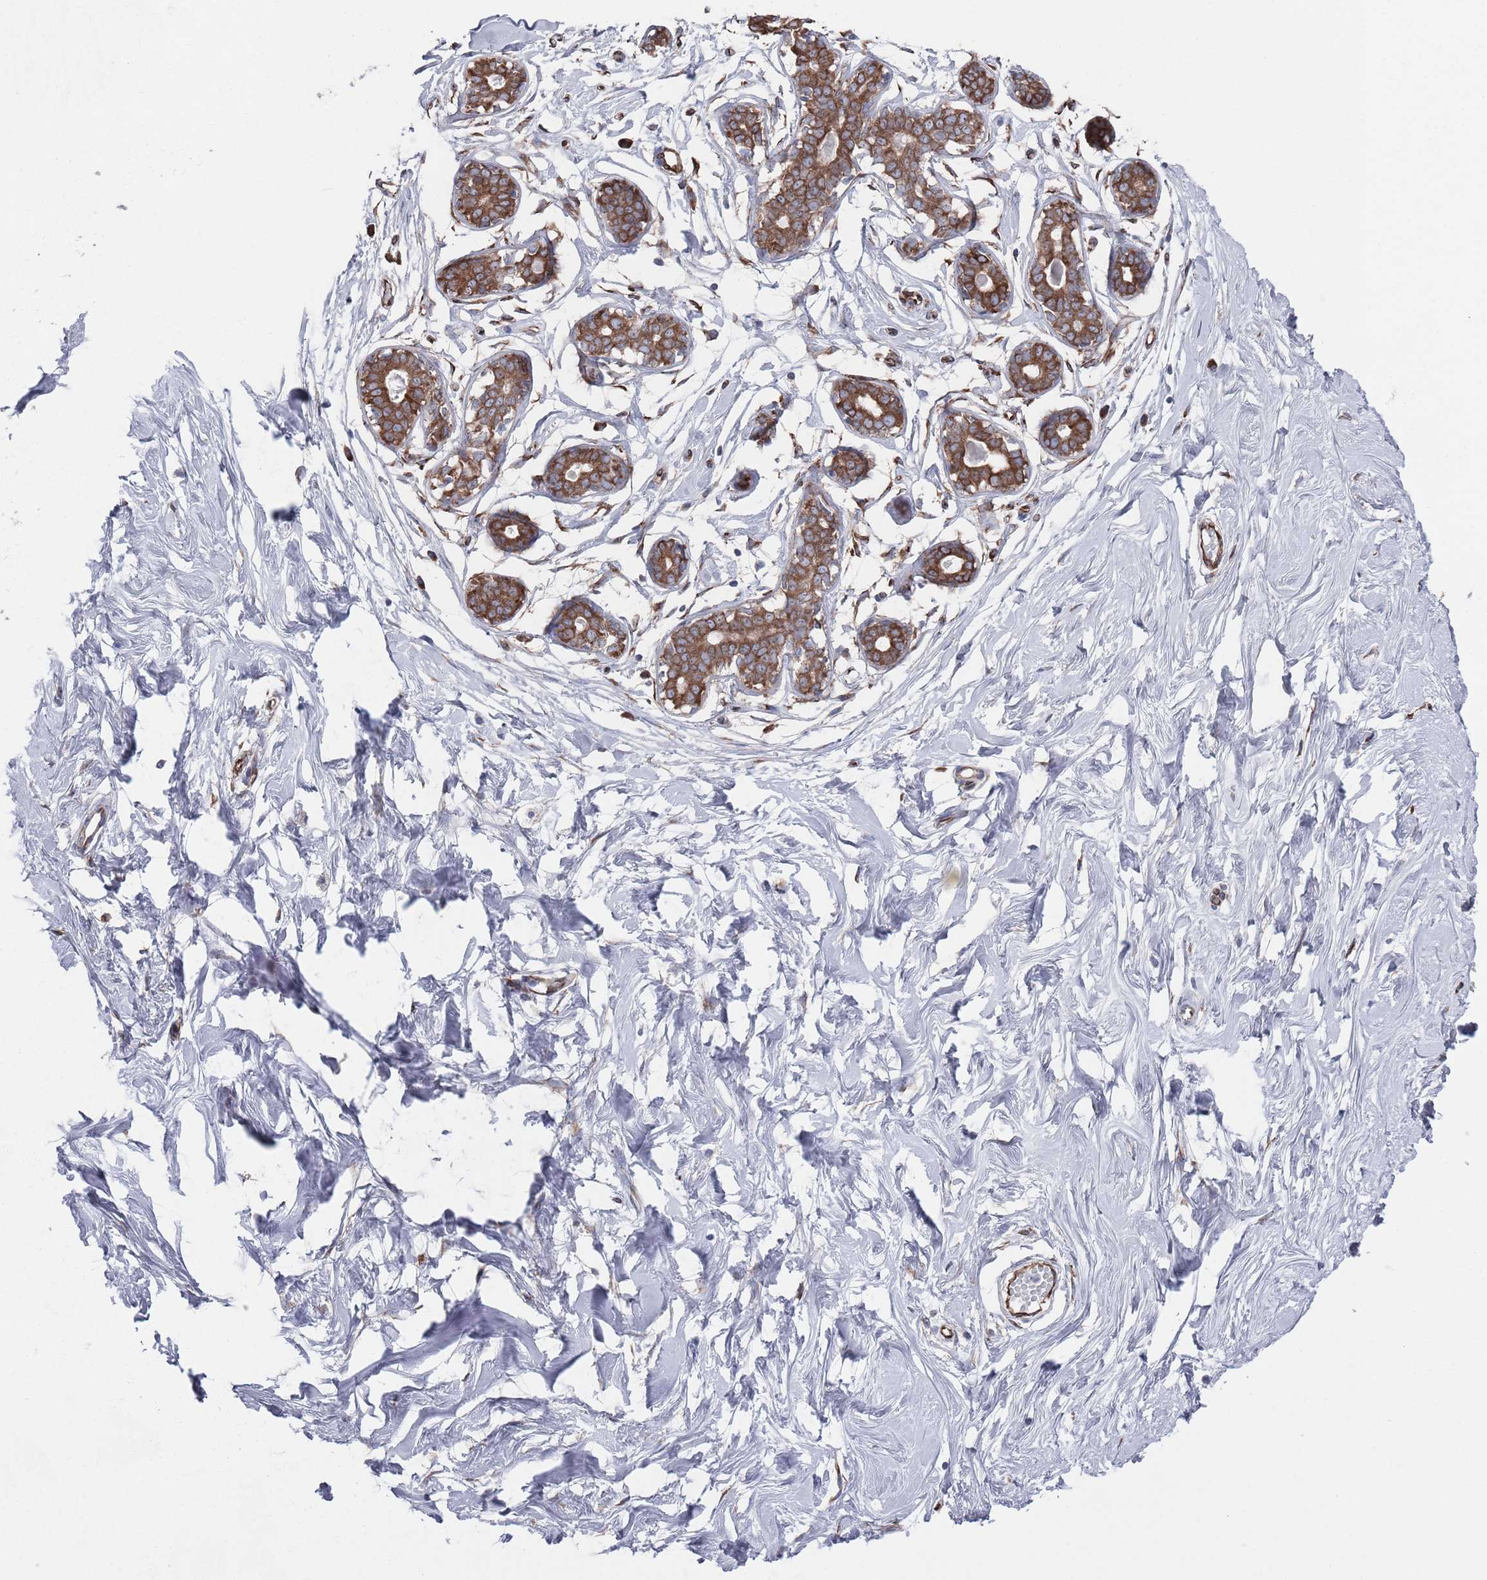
{"staining": {"intensity": "strong", "quantity": ">75%", "location": "cytoplasmic/membranous"}, "tissue": "breast", "cell_type": "Adipocytes", "image_type": "normal", "snomed": [{"axis": "morphology", "description": "Normal tissue, NOS"}, {"axis": "morphology", "description": "Adenoma, NOS"}, {"axis": "topography", "description": "Breast"}], "caption": "Immunohistochemical staining of unremarkable human breast reveals >75% levels of strong cytoplasmic/membranous protein expression in approximately >75% of adipocytes. The staining was performed using DAB to visualize the protein expression in brown, while the nuclei were stained in blue with hematoxylin (Magnification: 20x).", "gene": "CCDC106", "patient": {"sex": "female", "age": 23}}